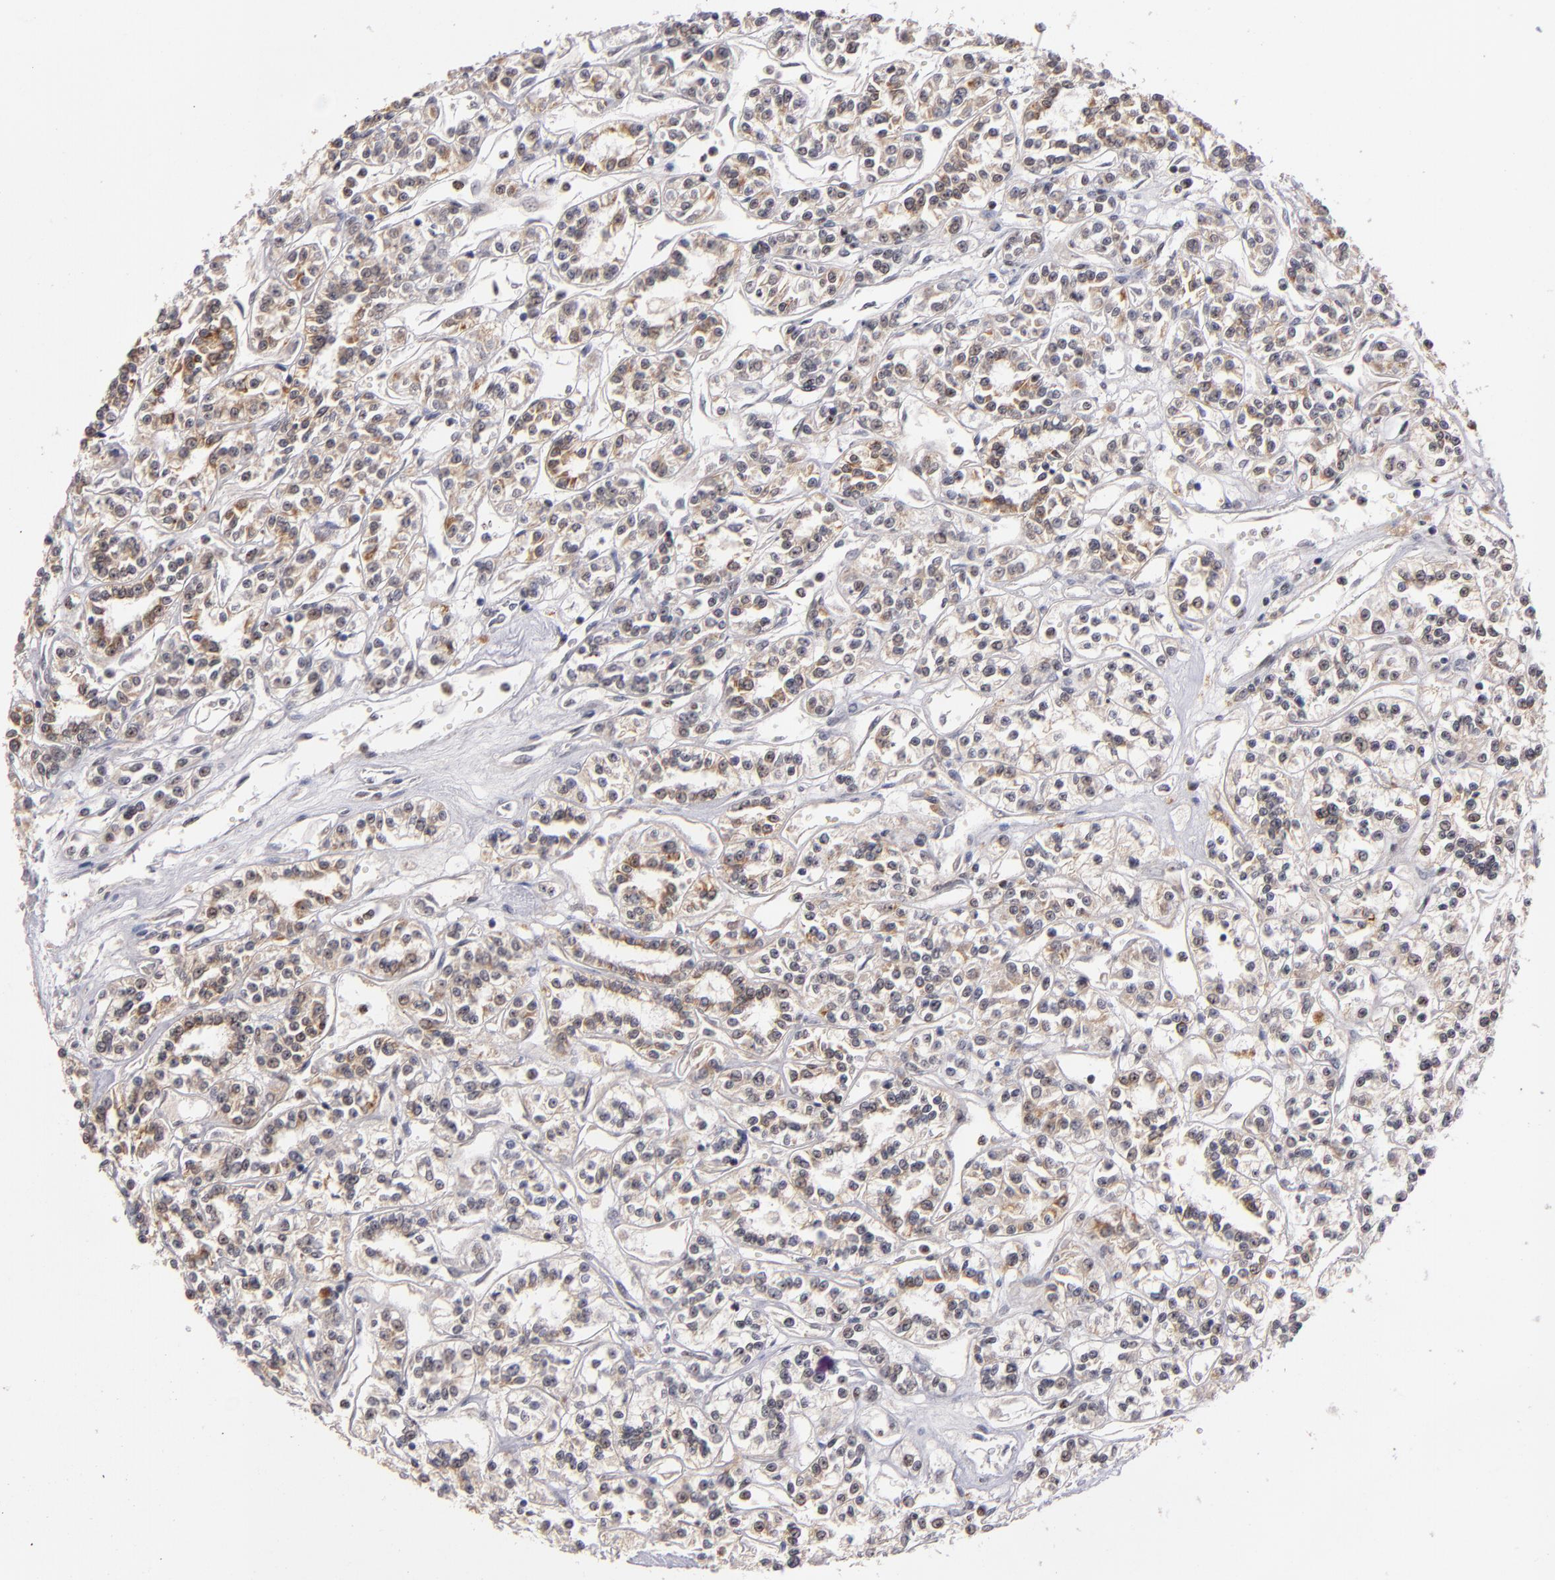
{"staining": {"intensity": "weak", "quantity": ">75%", "location": "cytoplasmic/membranous,nuclear"}, "tissue": "renal cancer", "cell_type": "Tumor cells", "image_type": "cancer", "snomed": [{"axis": "morphology", "description": "Adenocarcinoma, NOS"}, {"axis": "topography", "description": "Kidney"}], "caption": "Tumor cells exhibit weak cytoplasmic/membranous and nuclear staining in about >75% of cells in adenocarcinoma (renal).", "gene": "PCNX4", "patient": {"sex": "female", "age": 76}}